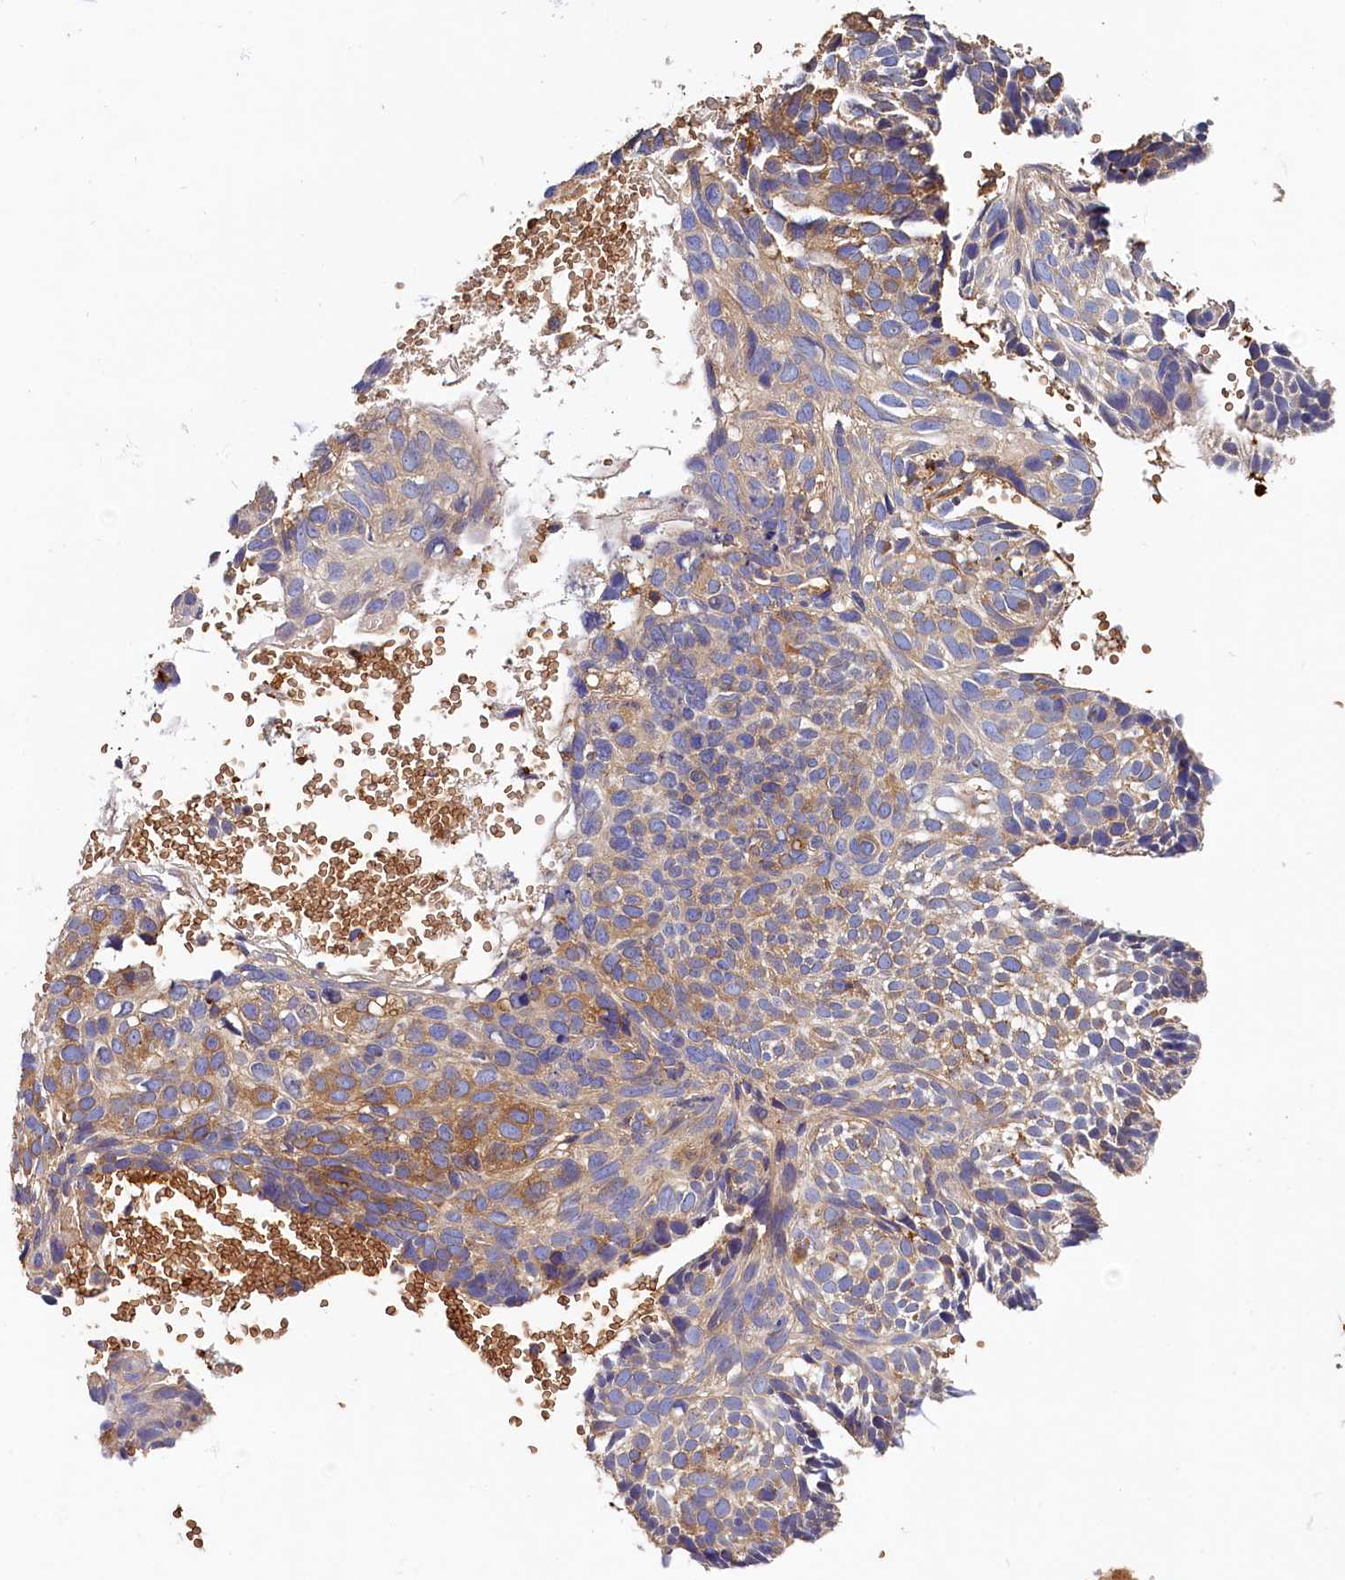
{"staining": {"intensity": "moderate", "quantity": "<25%", "location": "cytoplasmic/membranous"}, "tissue": "skin cancer", "cell_type": "Tumor cells", "image_type": "cancer", "snomed": [{"axis": "morphology", "description": "Normal tissue, NOS"}, {"axis": "morphology", "description": "Basal cell carcinoma"}, {"axis": "topography", "description": "Skin"}], "caption": "Approximately <25% of tumor cells in skin basal cell carcinoma display moderate cytoplasmic/membranous protein staining as visualized by brown immunohistochemical staining.", "gene": "PPIP5K1", "patient": {"sex": "male", "age": 66}}